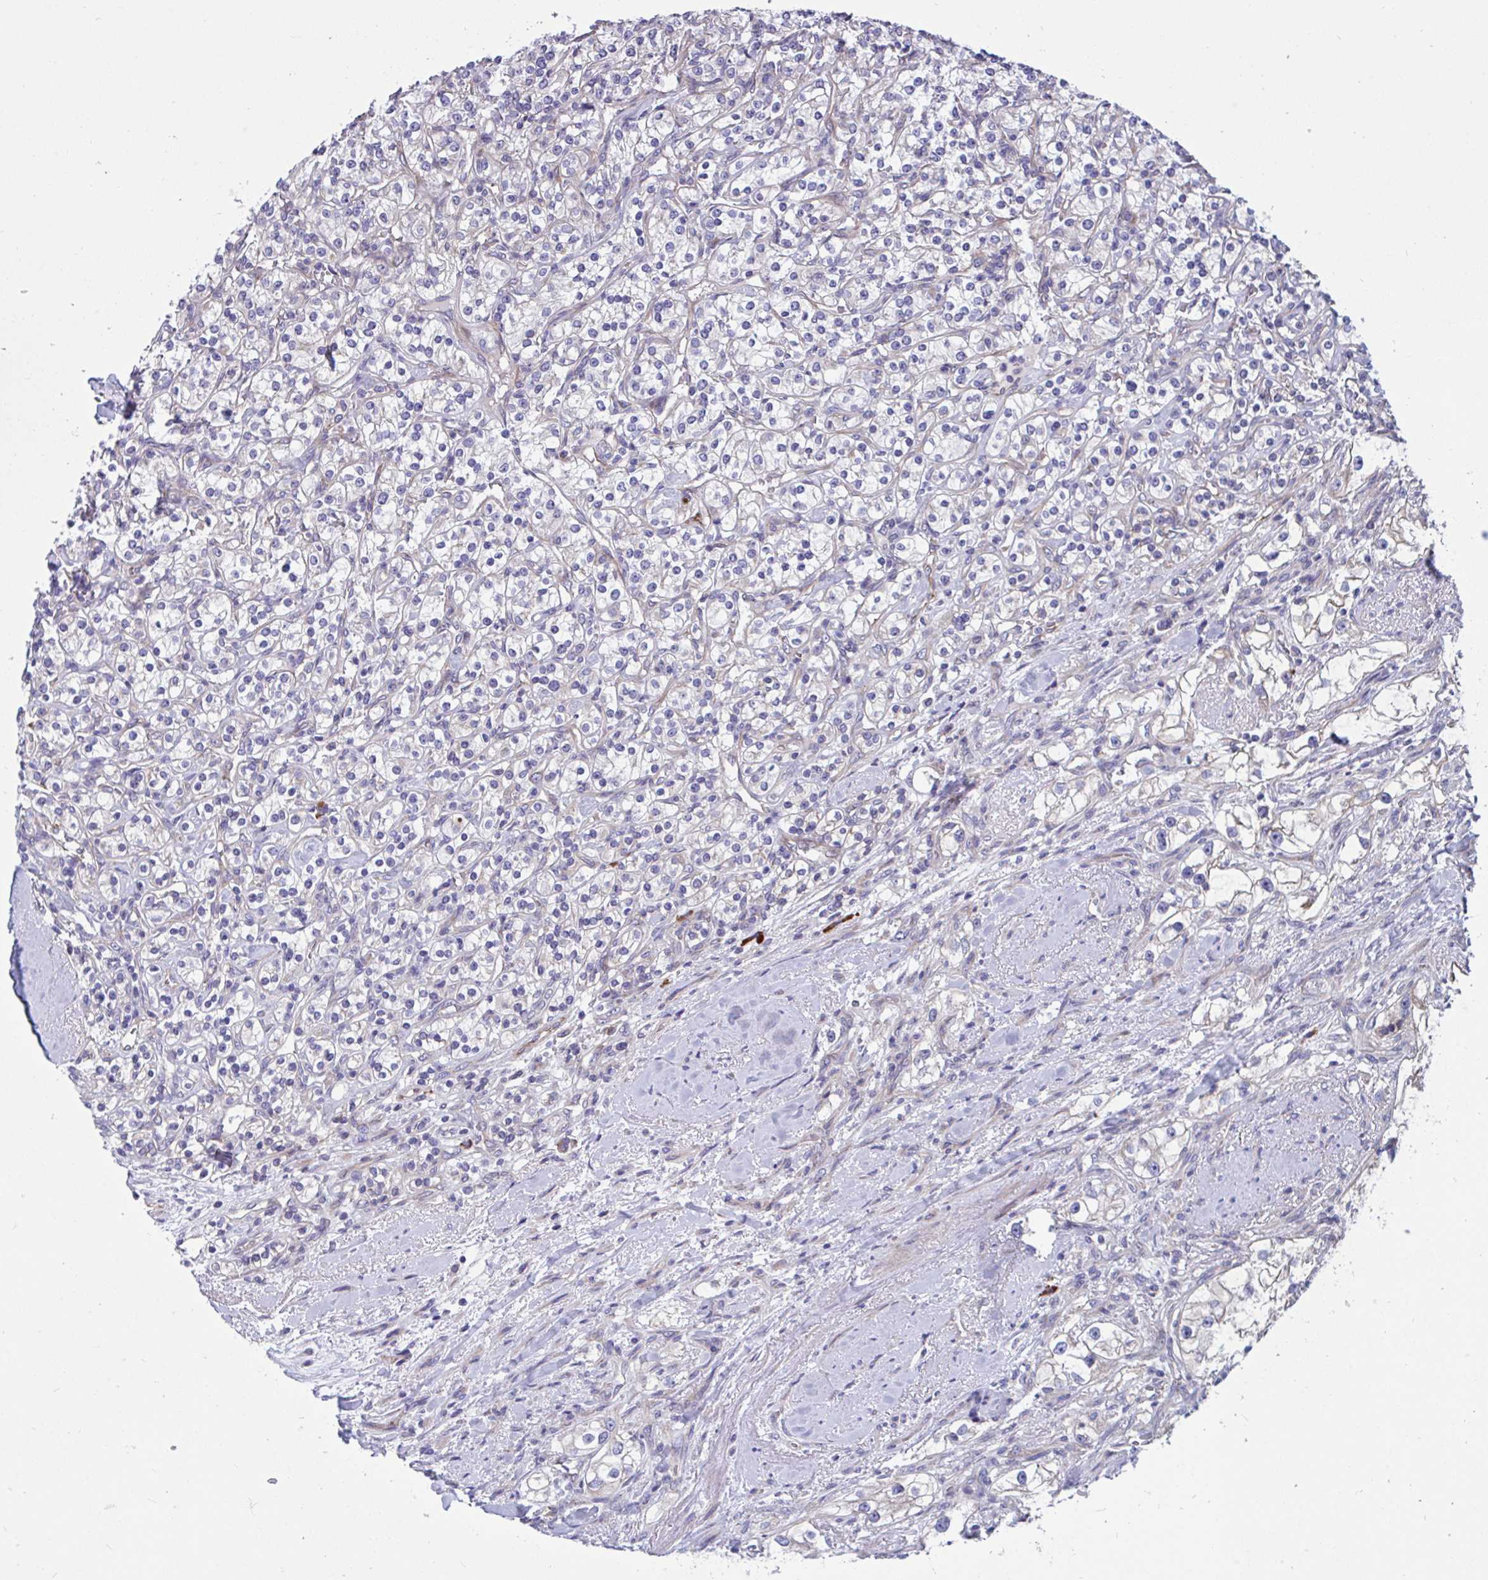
{"staining": {"intensity": "negative", "quantity": "none", "location": "none"}, "tissue": "renal cancer", "cell_type": "Tumor cells", "image_type": "cancer", "snomed": [{"axis": "morphology", "description": "Adenocarcinoma, NOS"}, {"axis": "topography", "description": "Kidney"}], "caption": "IHC photomicrograph of human renal cancer (adenocarcinoma) stained for a protein (brown), which shows no staining in tumor cells. (Brightfield microscopy of DAB (3,3'-diaminobenzidine) immunohistochemistry (IHC) at high magnification).", "gene": "WBP1", "patient": {"sex": "male", "age": 77}}